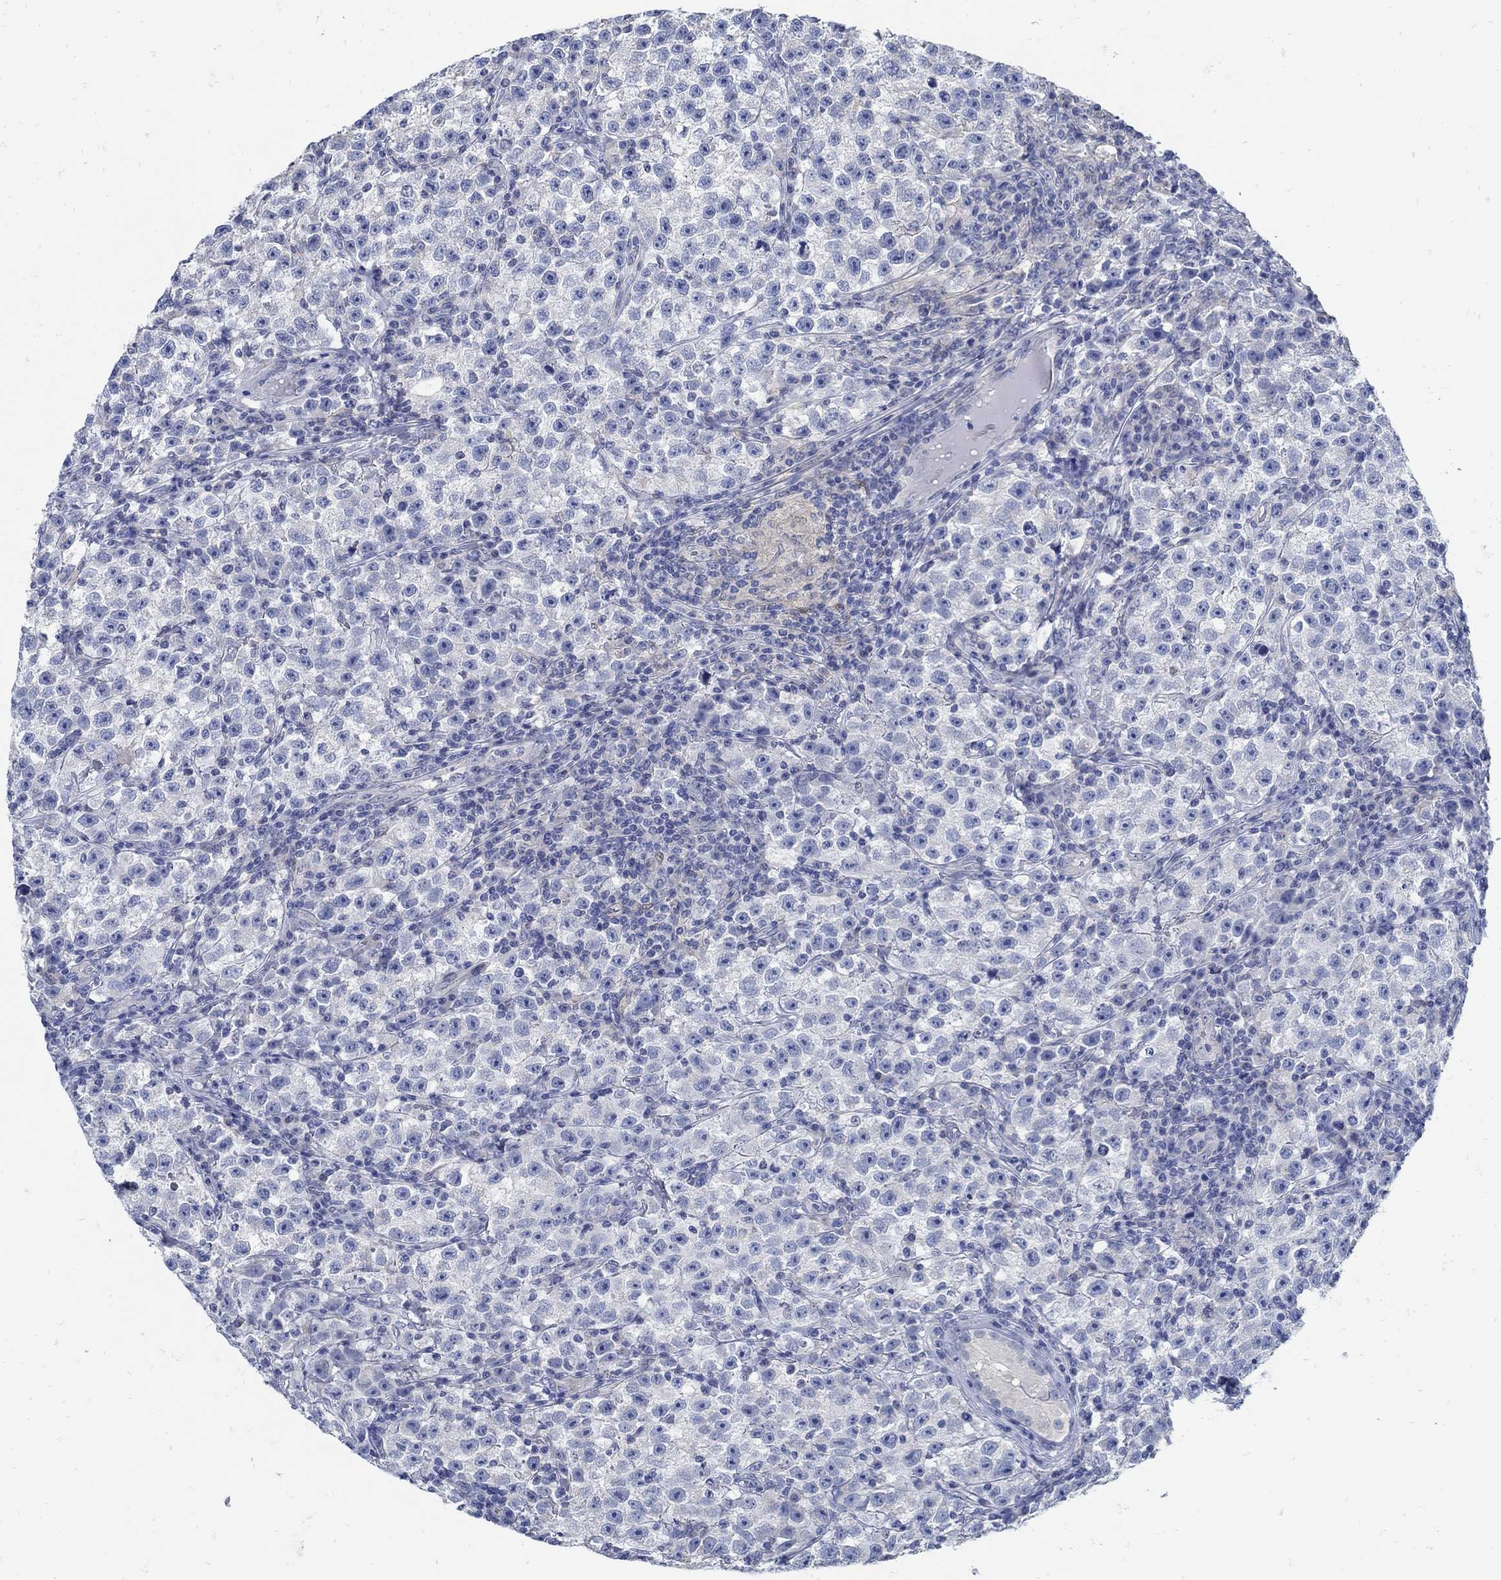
{"staining": {"intensity": "negative", "quantity": "none", "location": "none"}, "tissue": "testis cancer", "cell_type": "Tumor cells", "image_type": "cancer", "snomed": [{"axis": "morphology", "description": "Seminoma, NOS"}, {"axis": "topography", "description": "Testis"}], "caption": "DAB (3,3'-diaminobenzidine) immunohistochemical staining of testis seminoma reveals no significant positivity in tumor cells. Brightfield microscopy of IHC stained with DAB (brown) and hematoxylin (blue), captured at high magnification.", "gene": "ZFAND4", "patient": {"sex": "male", "age": 22}}